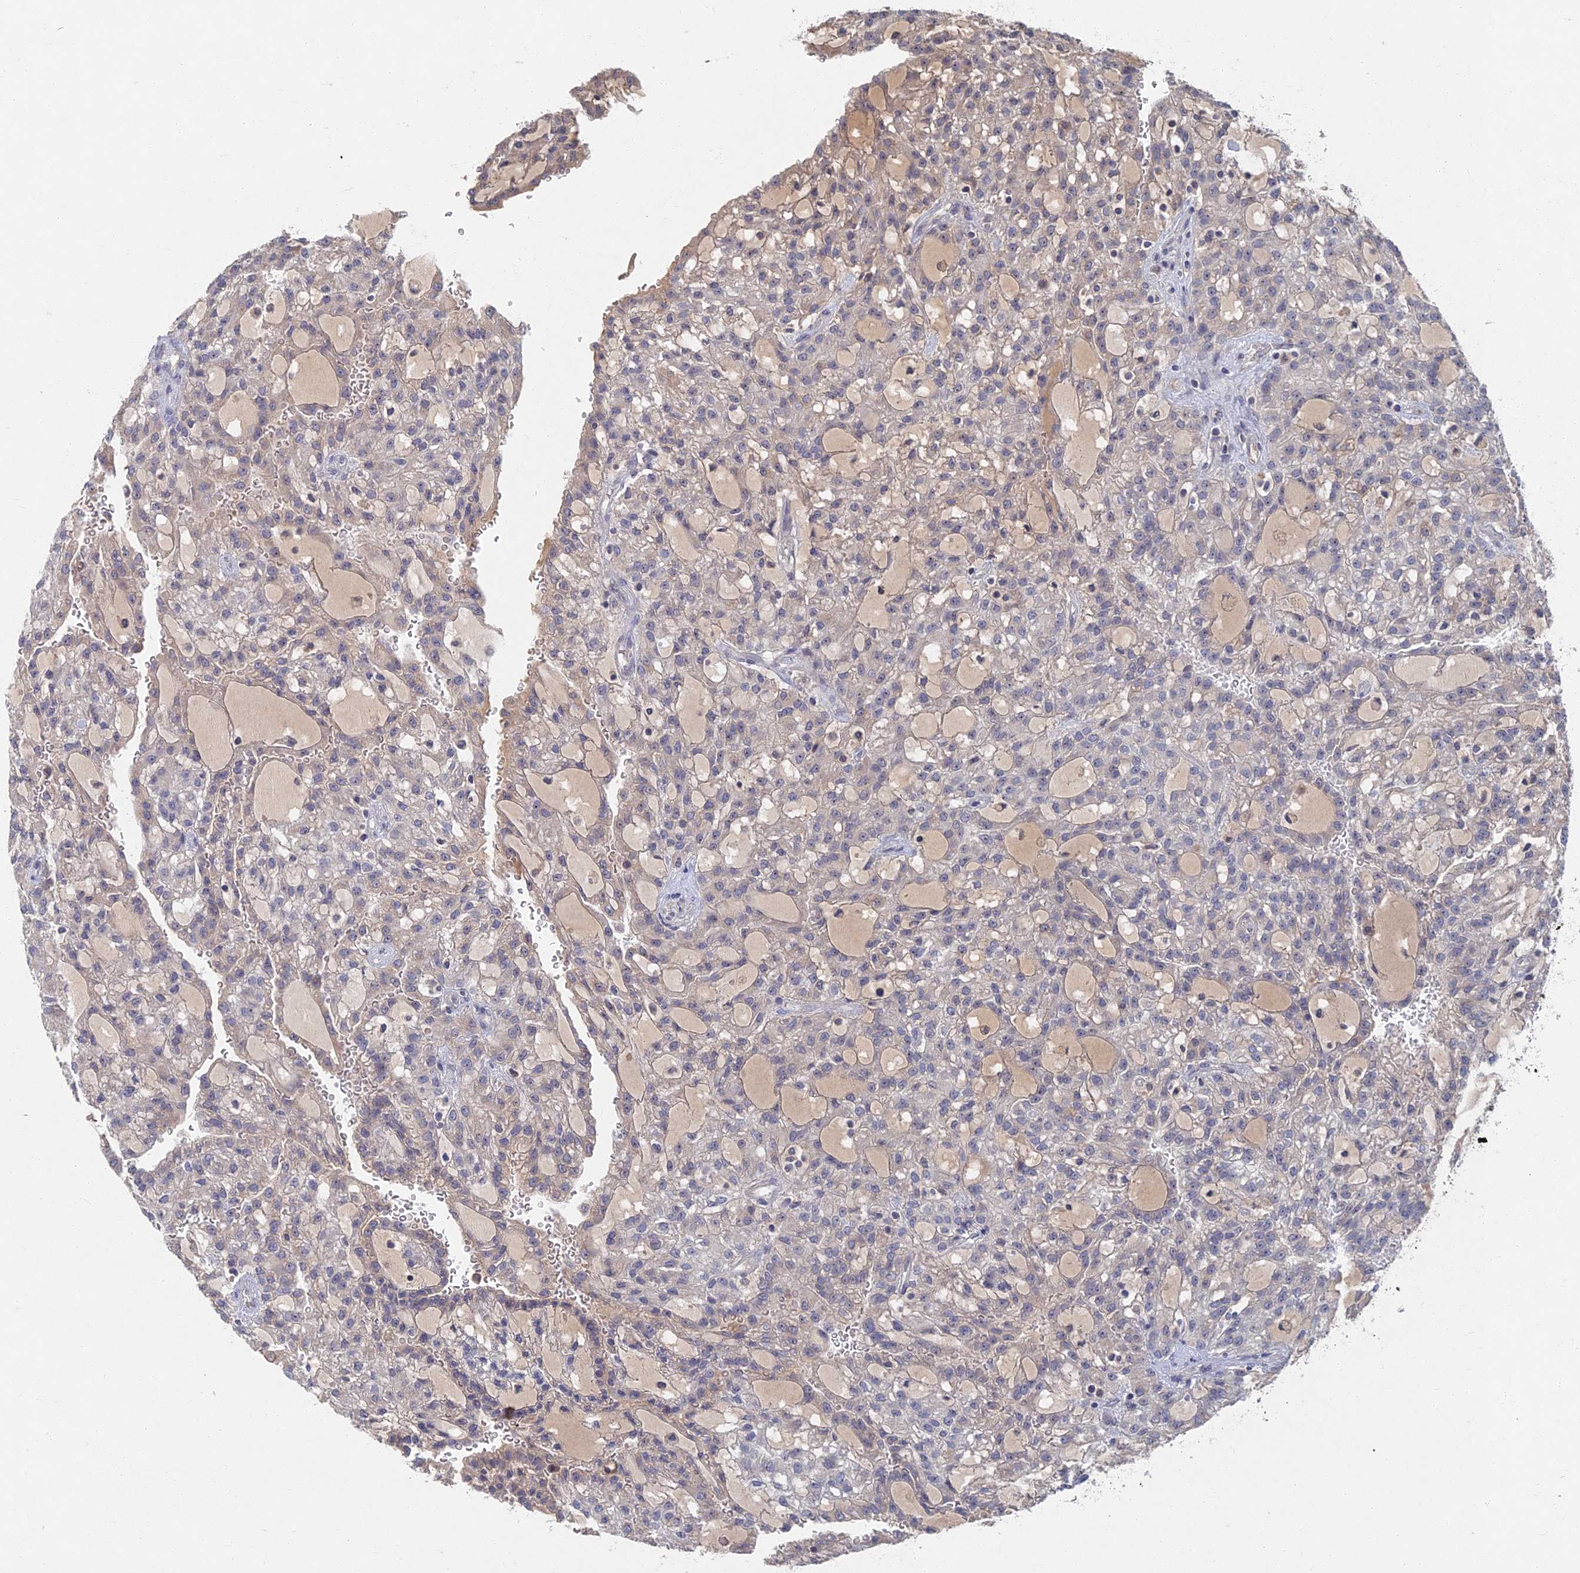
{"staining": {"intensity": "negative", "quantity": "none", "location": "none"}, "tissue": "renal cancer", "cell_type": "Tumor cells", "image_type": "cancer", "snomed": [{"axis": "morphology", "description": "Adenocarcinoma, NOS"}, {"axis": "topography", "description": "Kidney"}], "caption": "IHC micrograph of human renal adenocarcinoma stained for a protein (brown), which demonstrates no expression in tumor cells.", "gene": "GNA15", "patient": {"sex": "male", "age": 63}}